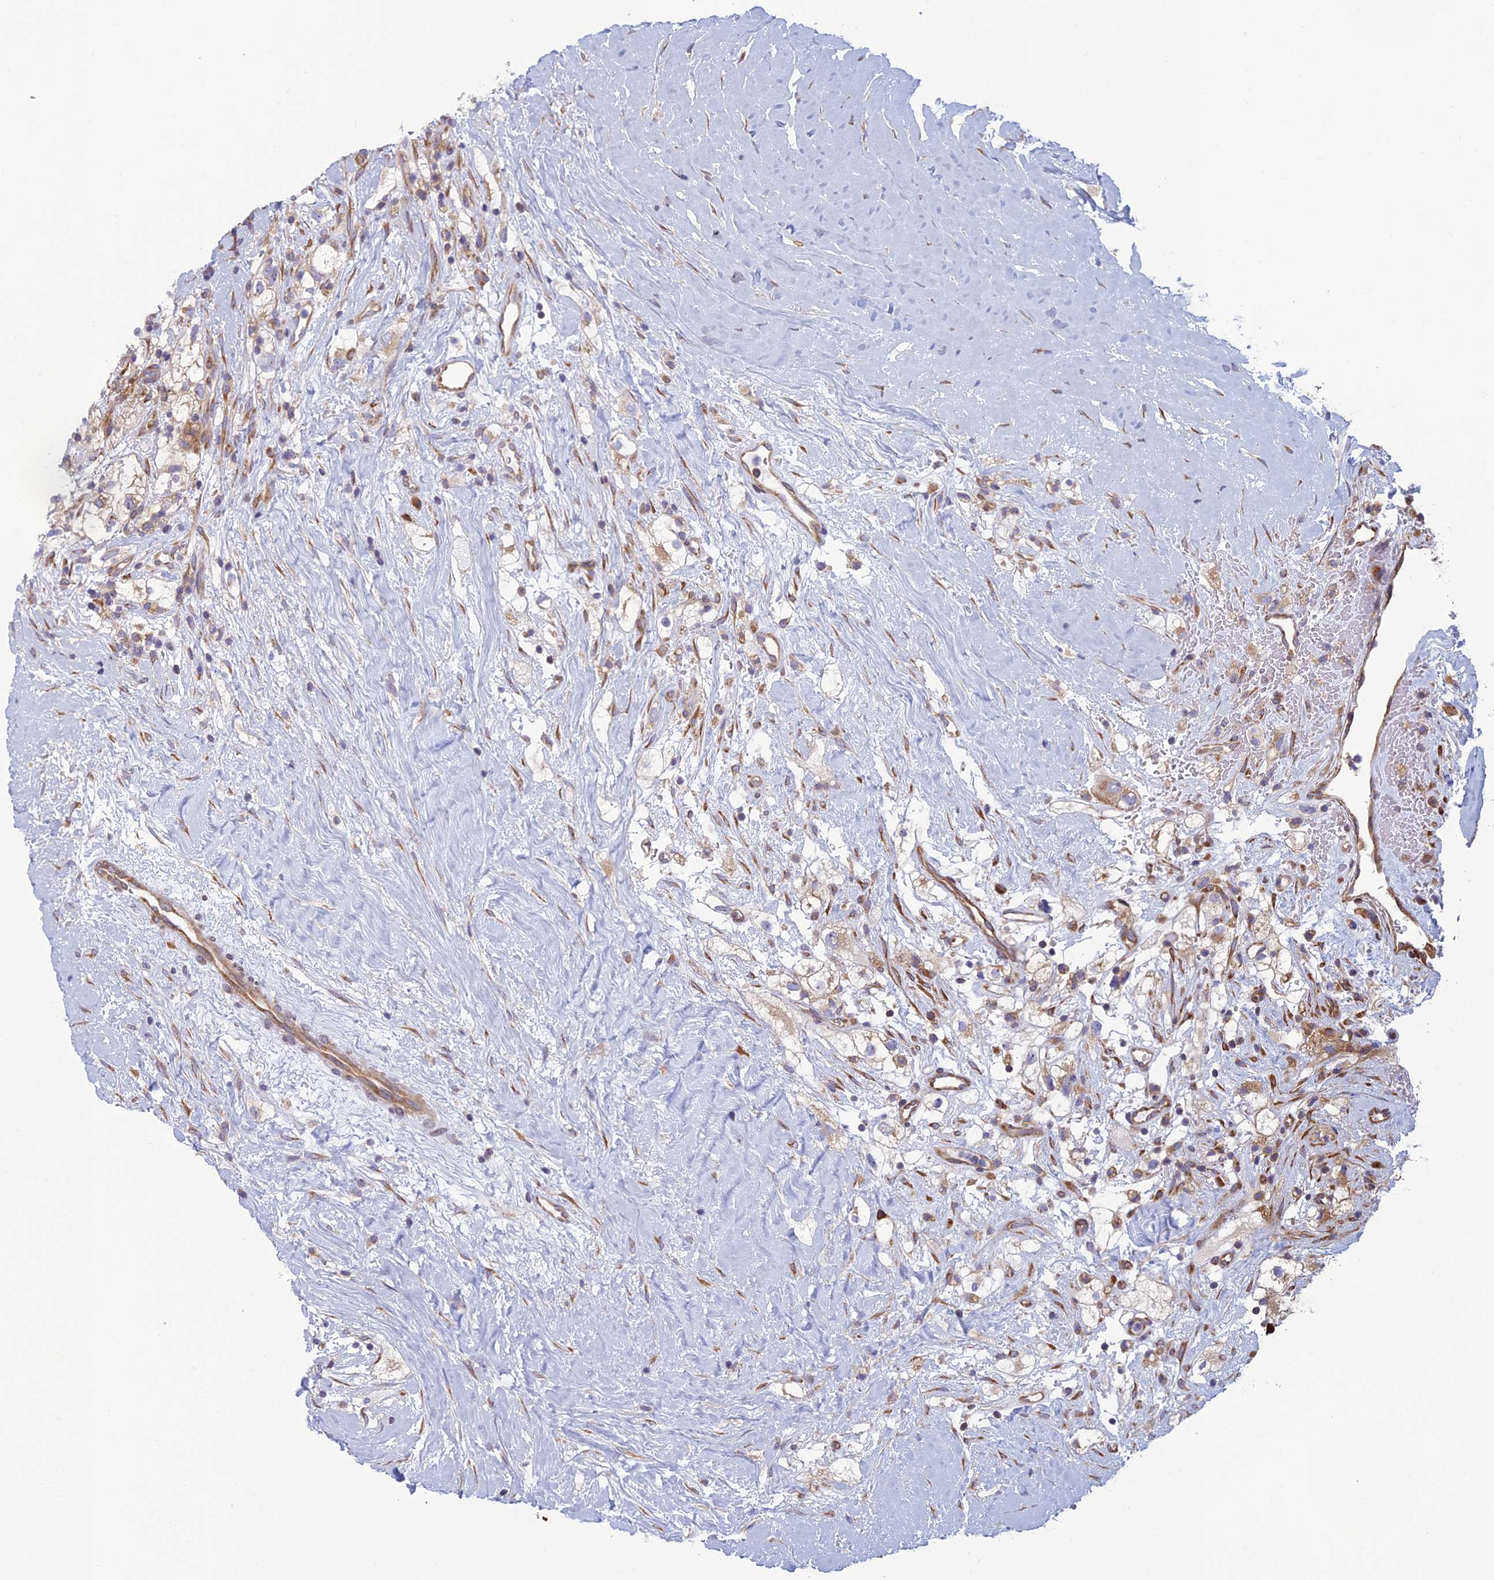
{"staining": {"intensity": "weak", "quantity": "25%-75%", "location": "cytoplasmic/membranous"}, "tissue": "renal cancer", "cell_type": "Tumor cells", "image_type": "cancer", "snomed": [{"axis": "morphology", "description": "Adenocarcinoma, NOS"}, {"axis": "topography", "description": "Kidney"}], "caption": "Human adenocarcinoma (renal) stained with a protein marker demonstrates weak staining in tumor cells.", "gene": "RPL17-C18orf32", "patient": {"sex": "male", "age": 59}}